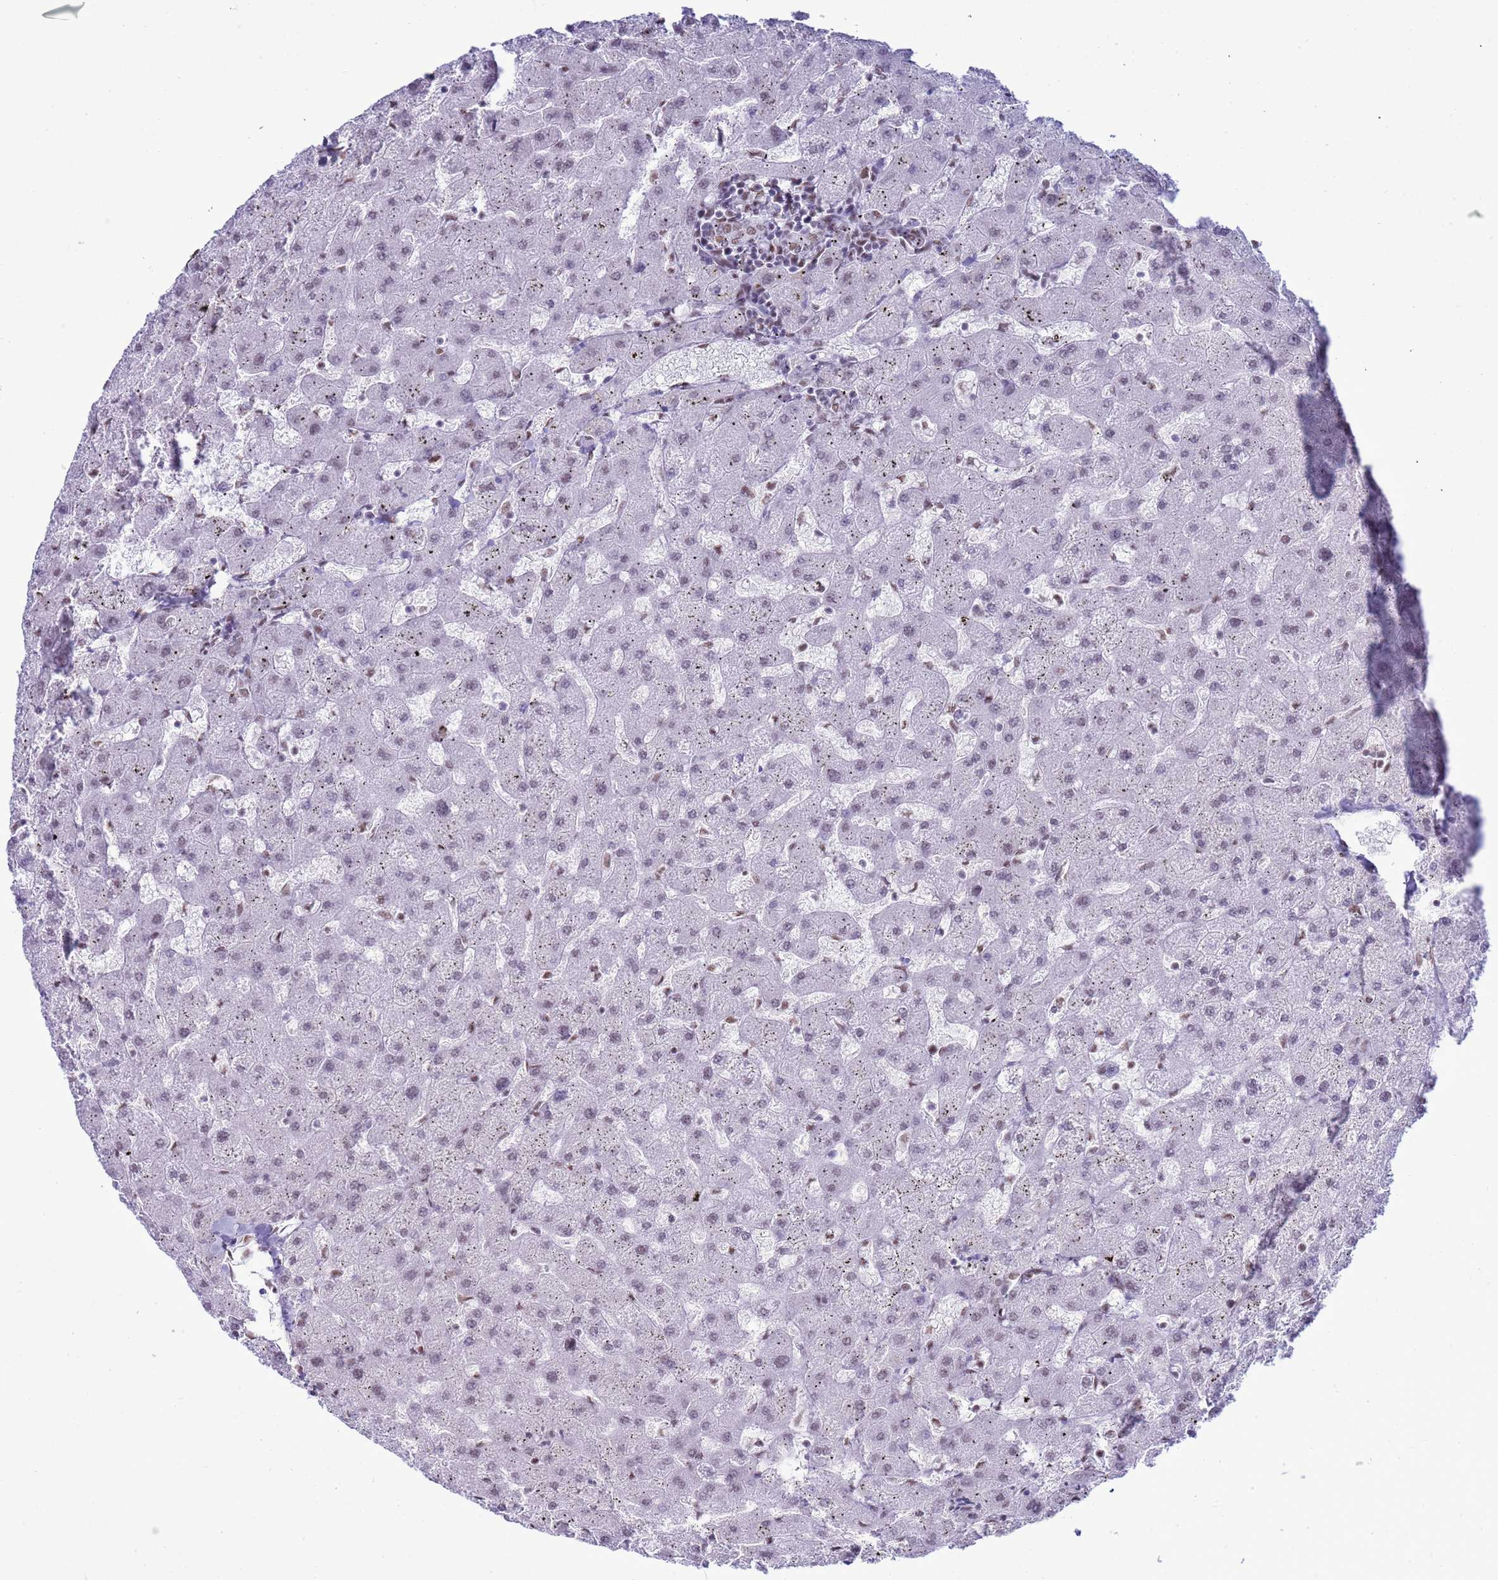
{"staining": {"intensity": "weak", "quantity": "25%-75%", "location": "nuclear"}, "tissue": "liver", "cell_type": "Cholangiocytes", "image_type": "normal", "snomed": [{"axis": "morphology", "description": "Normal tissue, NOS"}, {"axis": "topography", "description": "Liver"}], "caption": "The micrograph shows staining of benign liver, revealing weak nuclear protein staining (brown color) within cholangiocytes. (brown staining indicates protein expression, while blue staining denotes nuclei).", "gene": "RALY", "patient": {"sex": "female", "age": 63}}